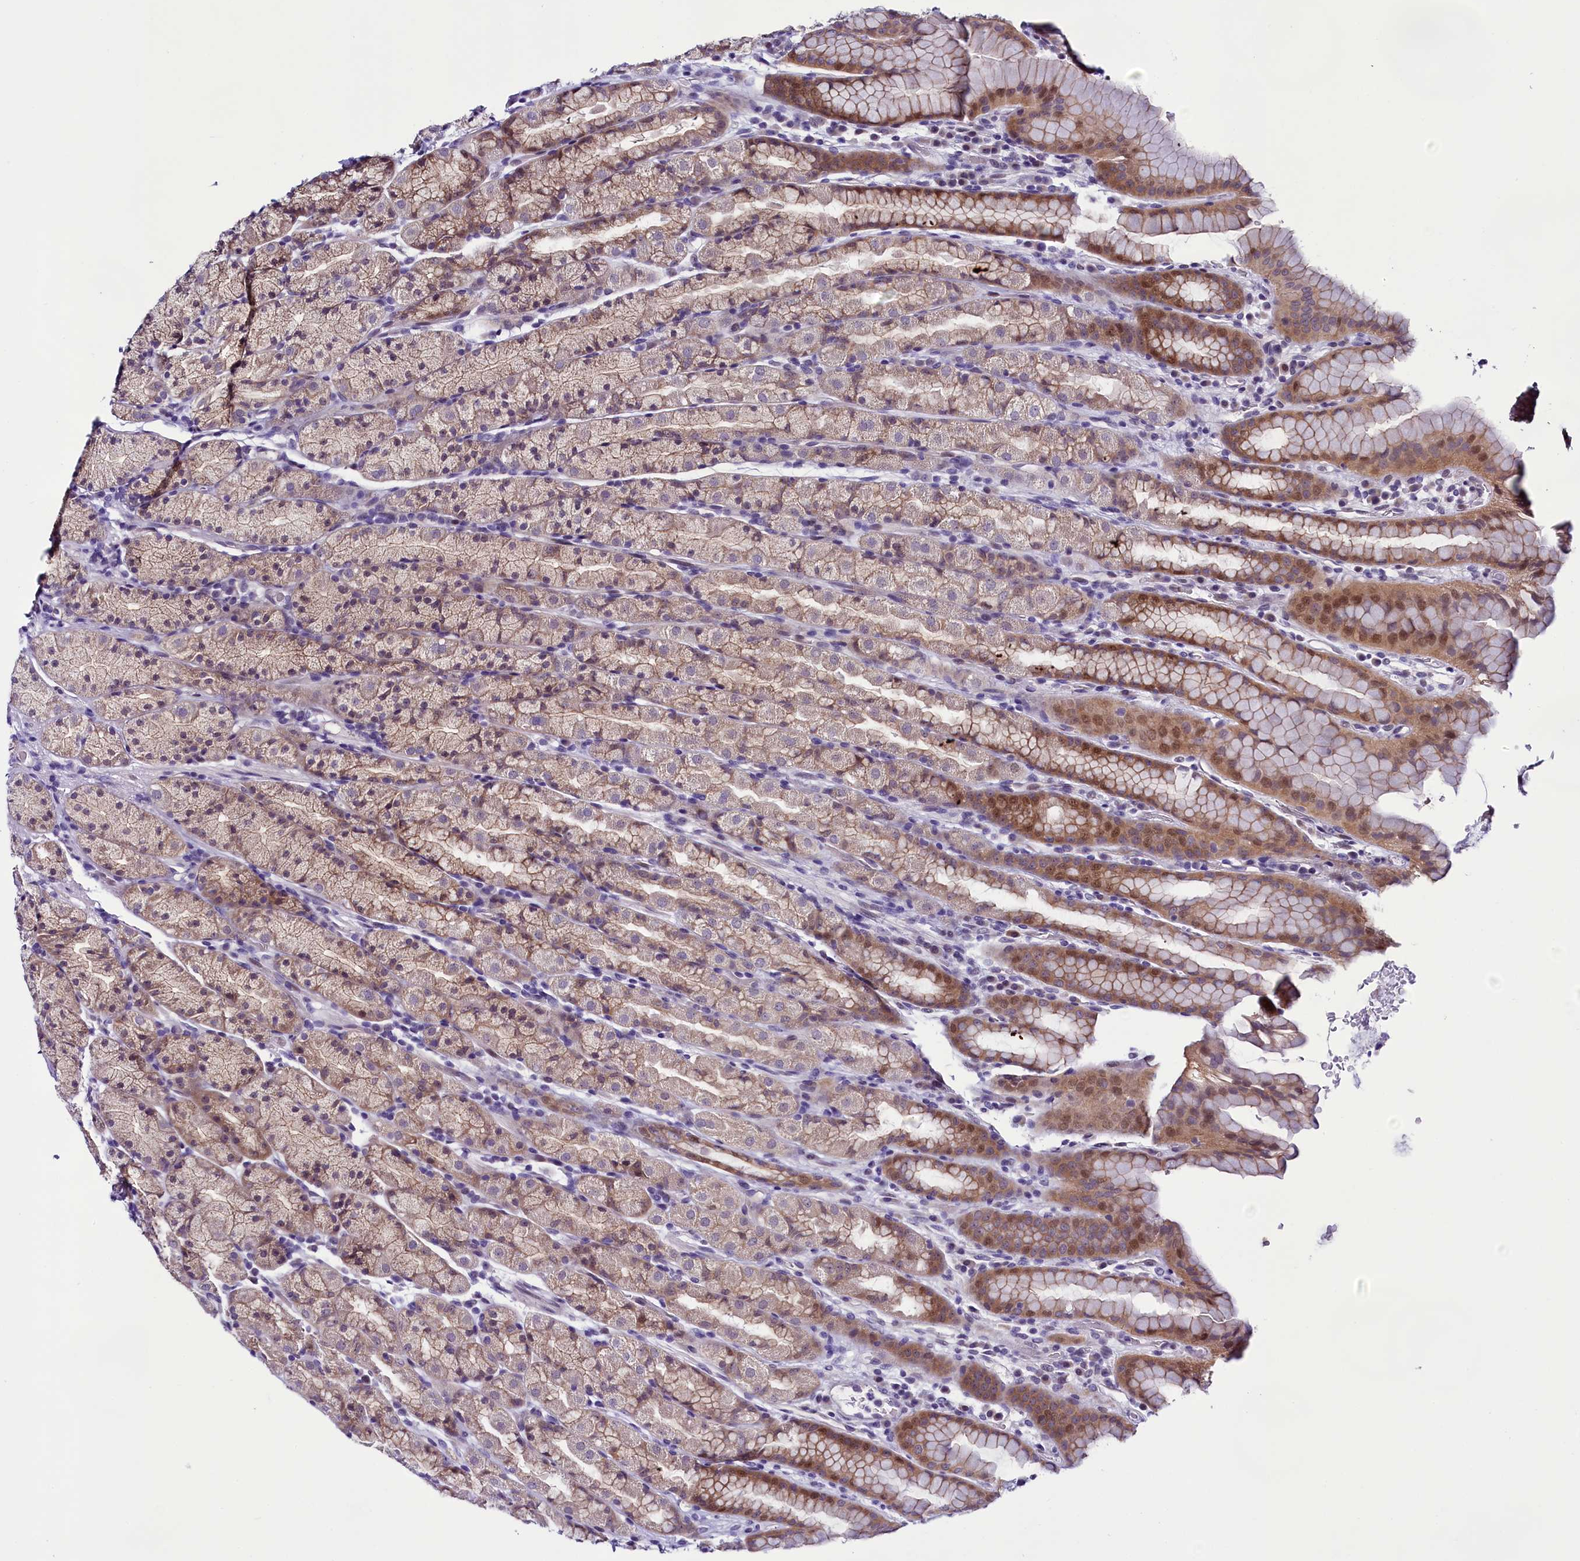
{"staining": {"intensity": "moderate", "quantity": ">75%", "location": "cytoplasmic/membranous,nuclear"}, "tissue": "stomach", "cell_type": "Glandular cells", "image_type": "normal", "snomed": [{"axis": "morphology", "description": "Normal tissue, NOS"}, {"axis": "topography", "description": "Stomach, upper"}, {"axis": "topography", "description": "Stomach, lower"}, {"axis": "topography", "description": "Small intestine"}], "caption": "Moderate cytoplasmic/membranous,nuclear staining for a protein is appreciated in about >75% of glandular cells of unremarkable stomach using immunohistochemistry.", "gene": "CCDC106", "patient": {"sex": "male", "age": 68}}